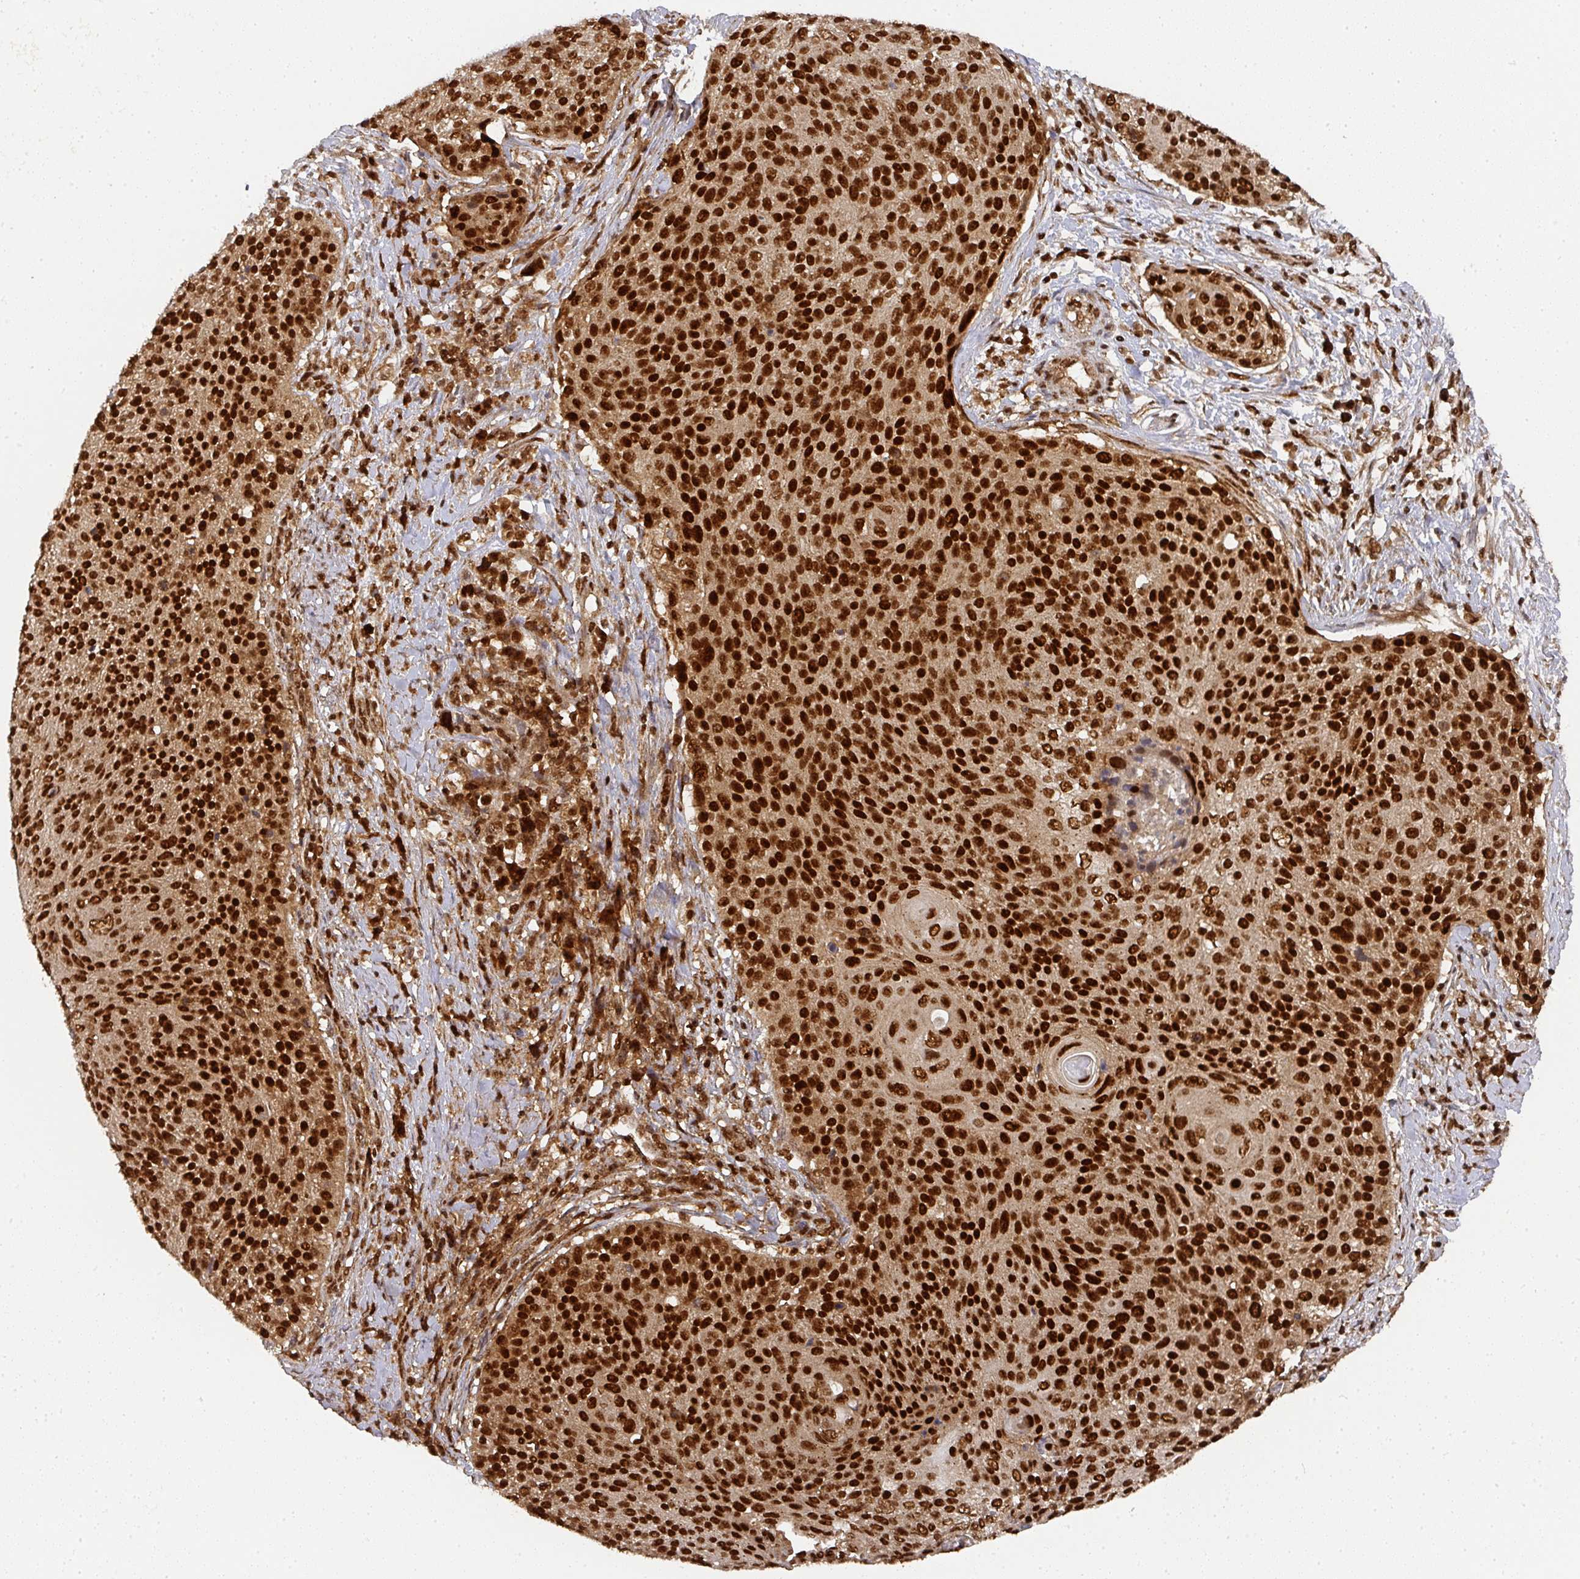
{"staining": {"intensity": "strong", "quantity": ">75%", "location": "nuclear"}, "tissue": "cervical cancer", "cell_type": "Tumor cells", "image_type": "cancer", "snomed": [{"axis": "morphology", "description": "Squamous cell carcinoma, NOS"}, {"axis": "topography", "description": "Cervix"}], "caption": "A high-resolution micrograph shows immunohistochemistry (IHC) staining of squamous cell carcinoma (cervical), which reveals strong nuclear expression in about >75% of tumor cells.", "gene": "DIDO1", "patient": {"sex": "female", "age": 31}}